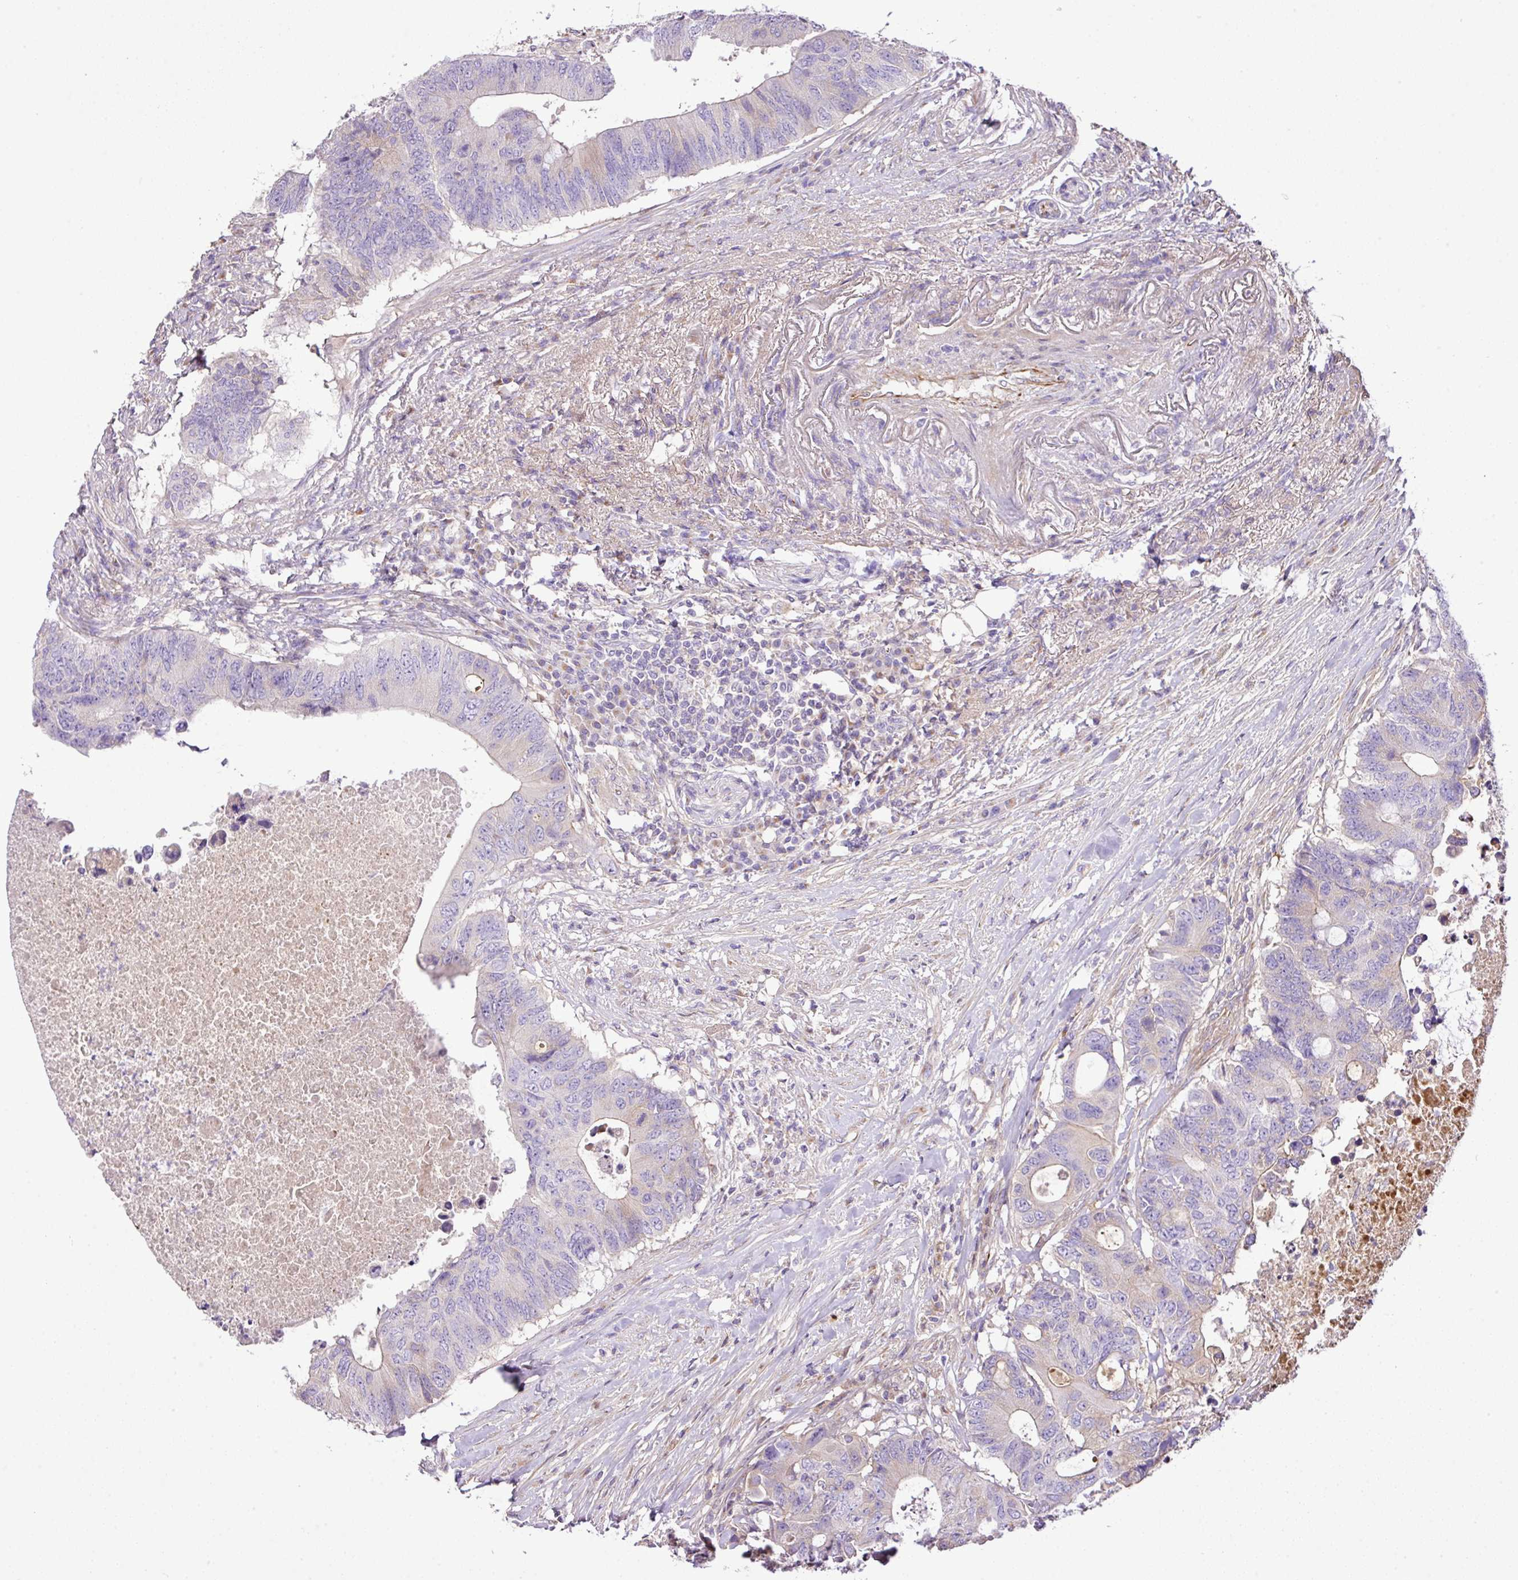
{"staining": {"intensity": "negative", "quantity": "none", "location": "none"}, "tissue": "colorectal cancer", "cell_type": "Tumor cells", "image_type": "cancer", "snomed": [{"axis": "morphology", "description": "Adenocarcinoma, NOS"}, {"axis": "topography", "description": "Colon"}], "caption": "The histopathology image demonstrates no staining of tumor cells in colorectal cancer (adenocarcinoma).", "gene": "CTXN2", "patient": {"sex": "male", "age": 71}}